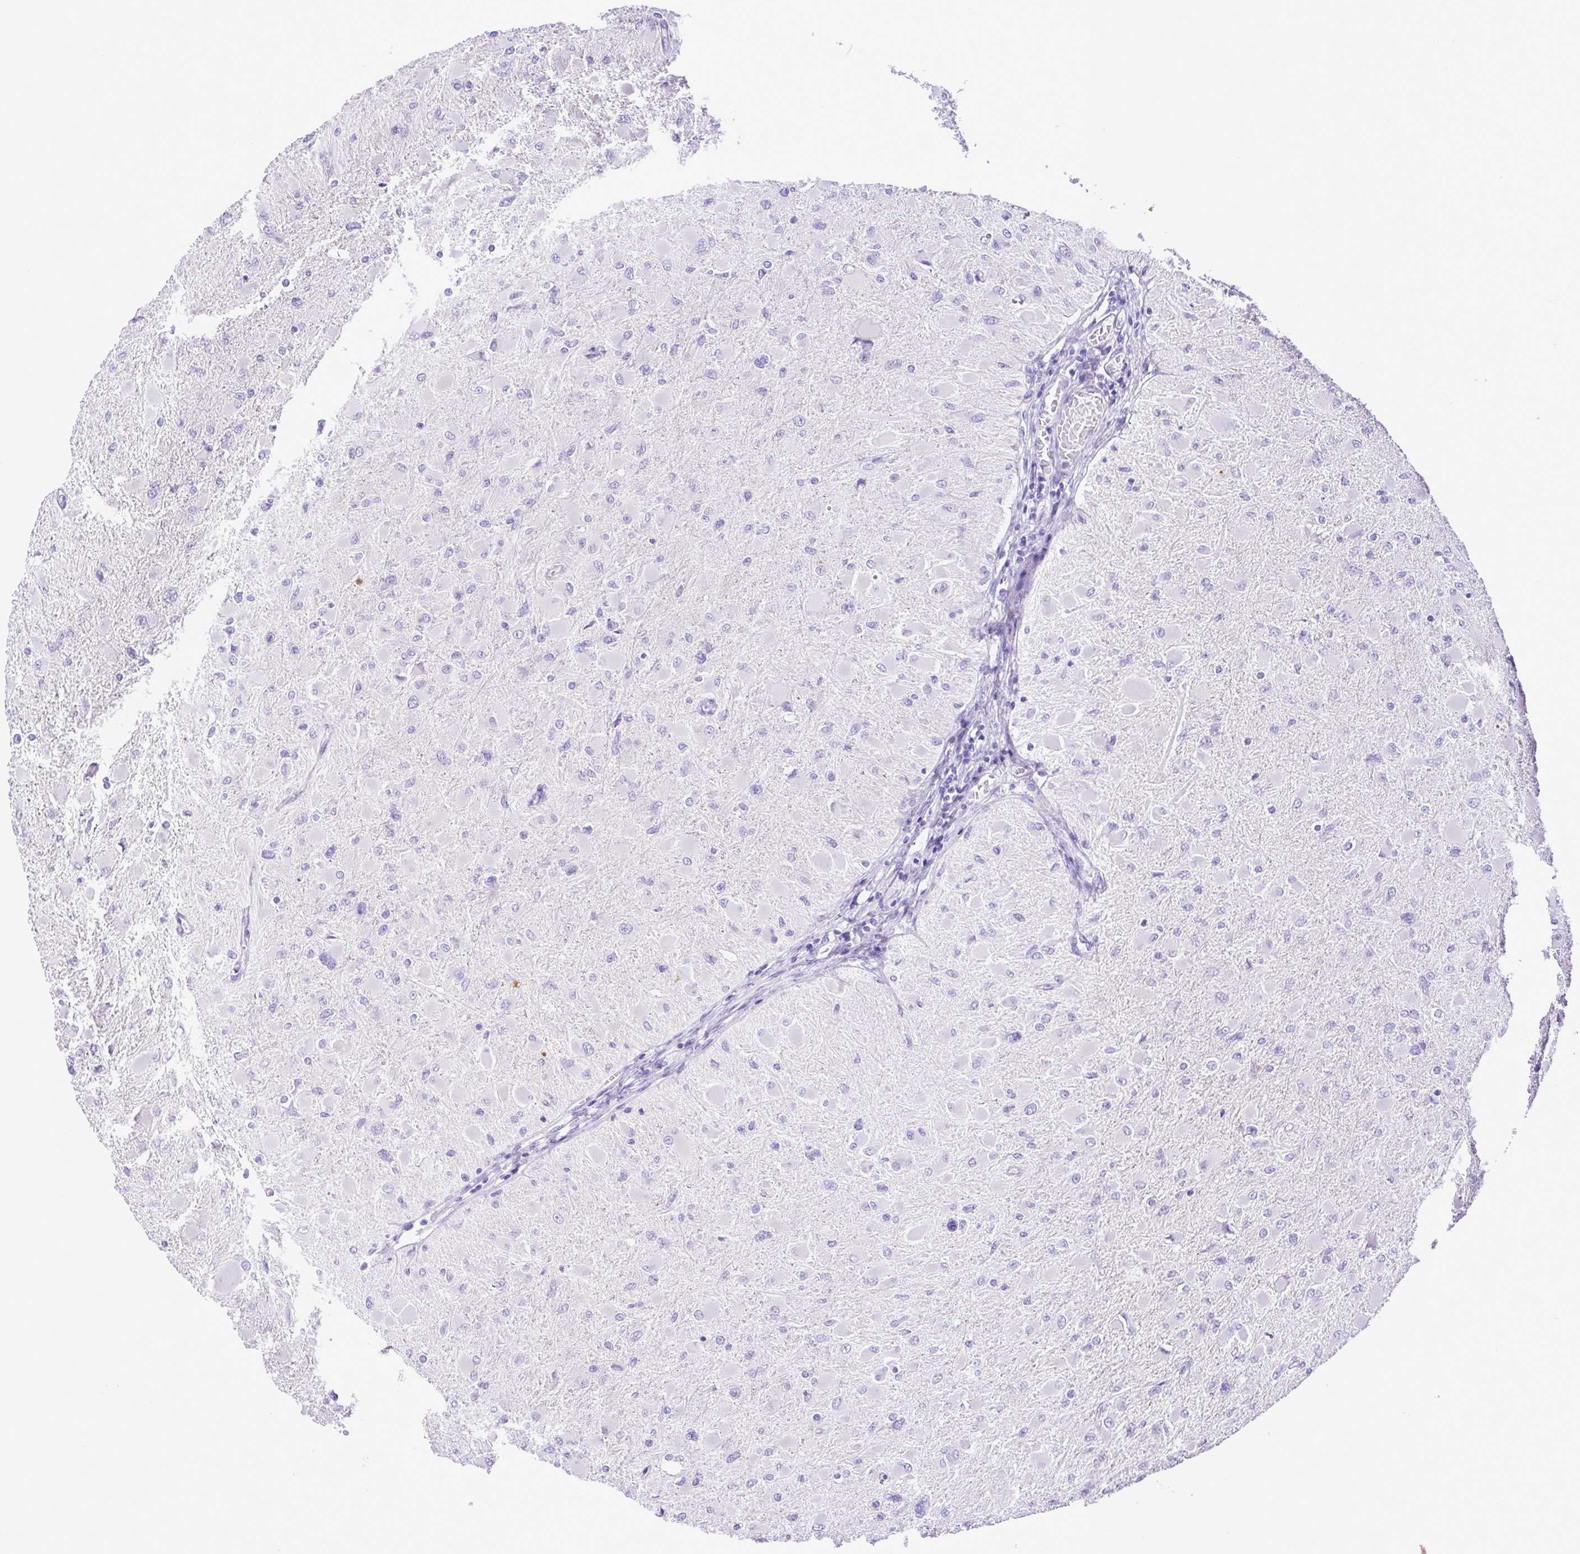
{"staining": {"intensity": "negative", "quantity": "none", "location": "none"}, "tissue": "glioma", "cell_type": "Tumor cells", "image_type": "cancer", "snomed": [{"axis": "morphology", "description": "Glioma, malignant, High grade"}, {"axis": "topography", "description": "Cerebral cortex"}], "caption": "Human high-grade glioma (malignant) stained for a protein using IHC exhibits no staining in tumor cells.", "gene": "SYT1", "patient": {"sex": "female", "age": 36}}